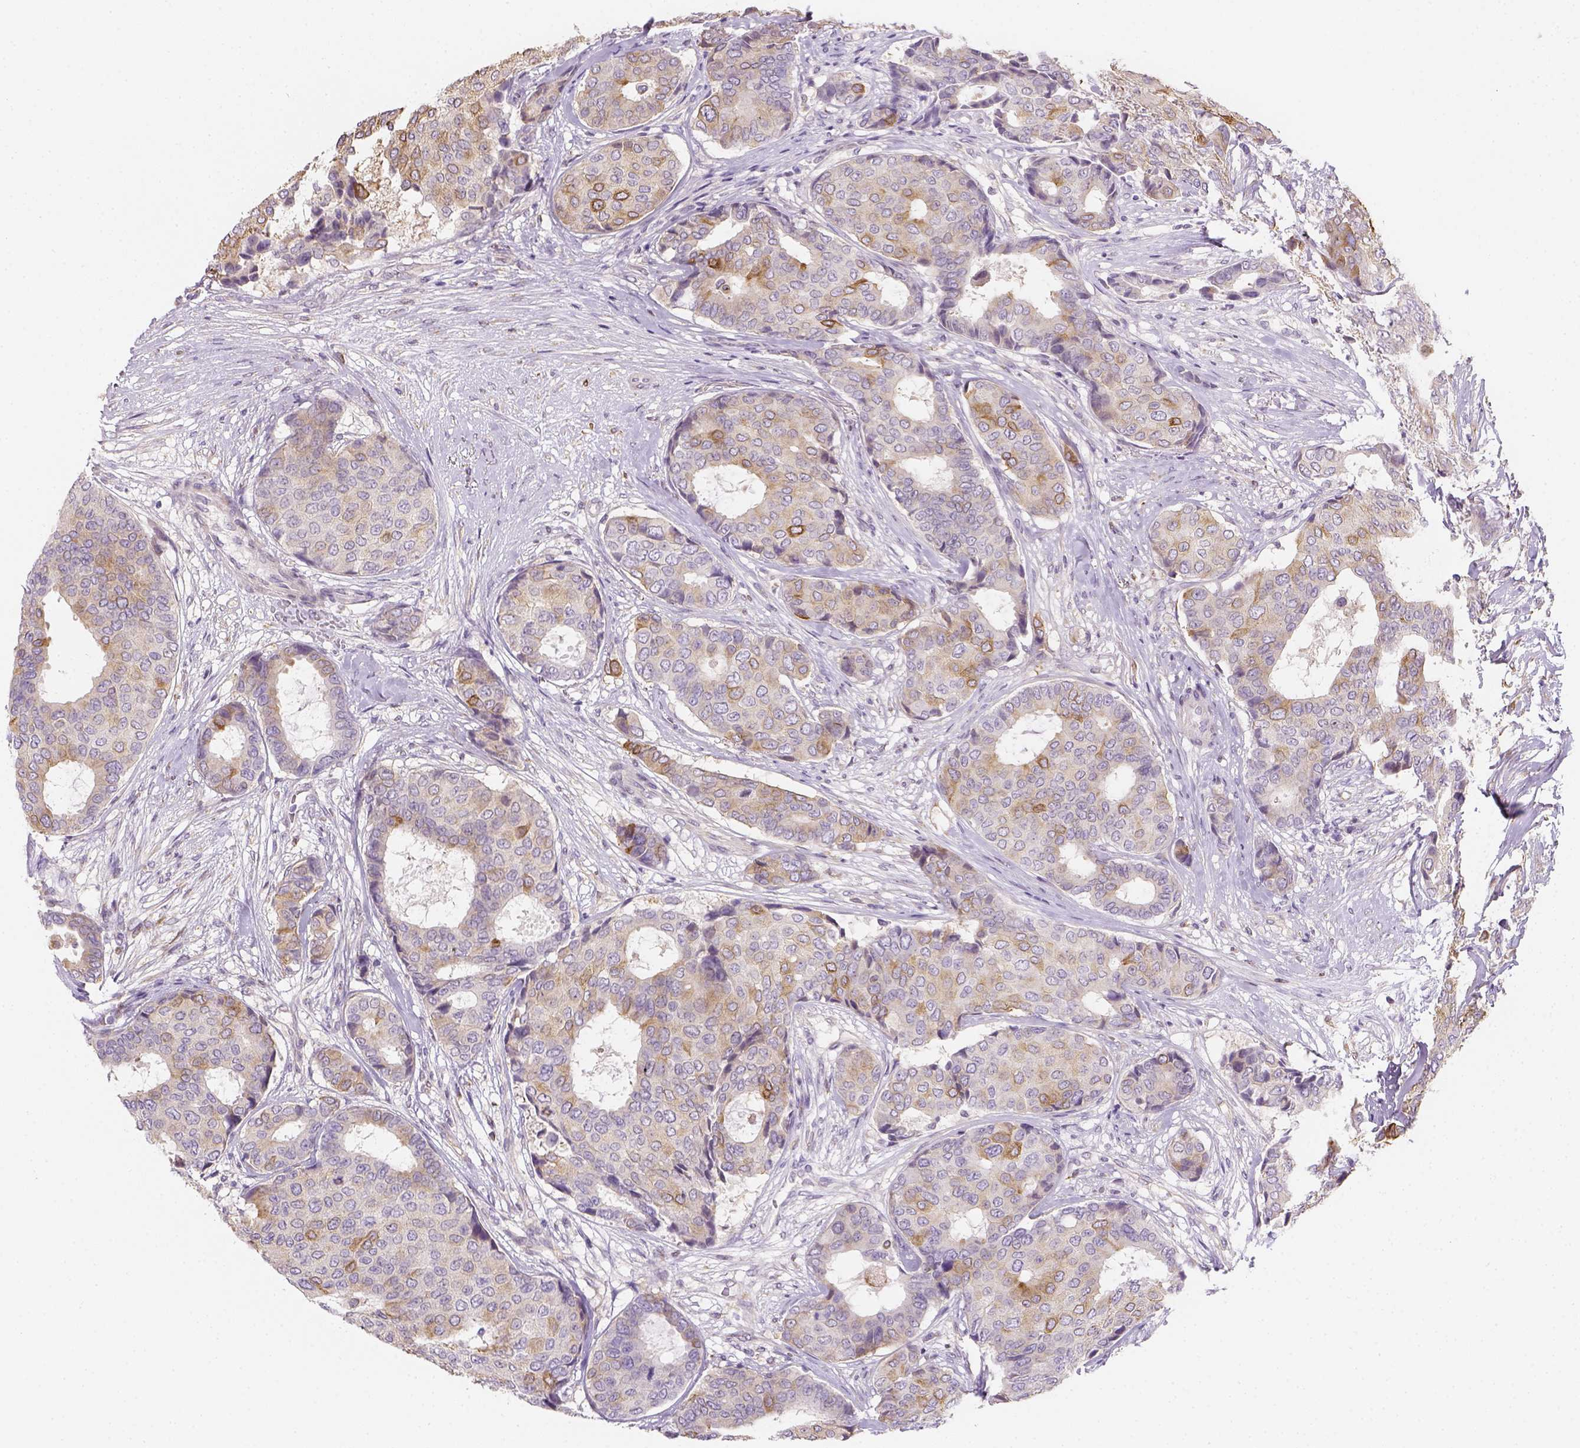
{"staining": {"intensity": "moderate", "quantity": "<25%", "location": "cytoplasmic/membranous"}, "tissue": "breast cancer", "cell_type": "Tumor cells", "image_type": "cancer", "snomed": [{"axis": "morphology", "description": "Duct carcinoma"}, {"axis": "topography", "description": "Breast"}], "caption": "Invasive ductal carcinoma (breast) was stained to show a protein in brown. There is low levels of moderate cytoplasmic/membranous expression in approximately <25% of tumor cells.", "gene": "CACNB1", "patient": {"sex": "female", "age": 75}}